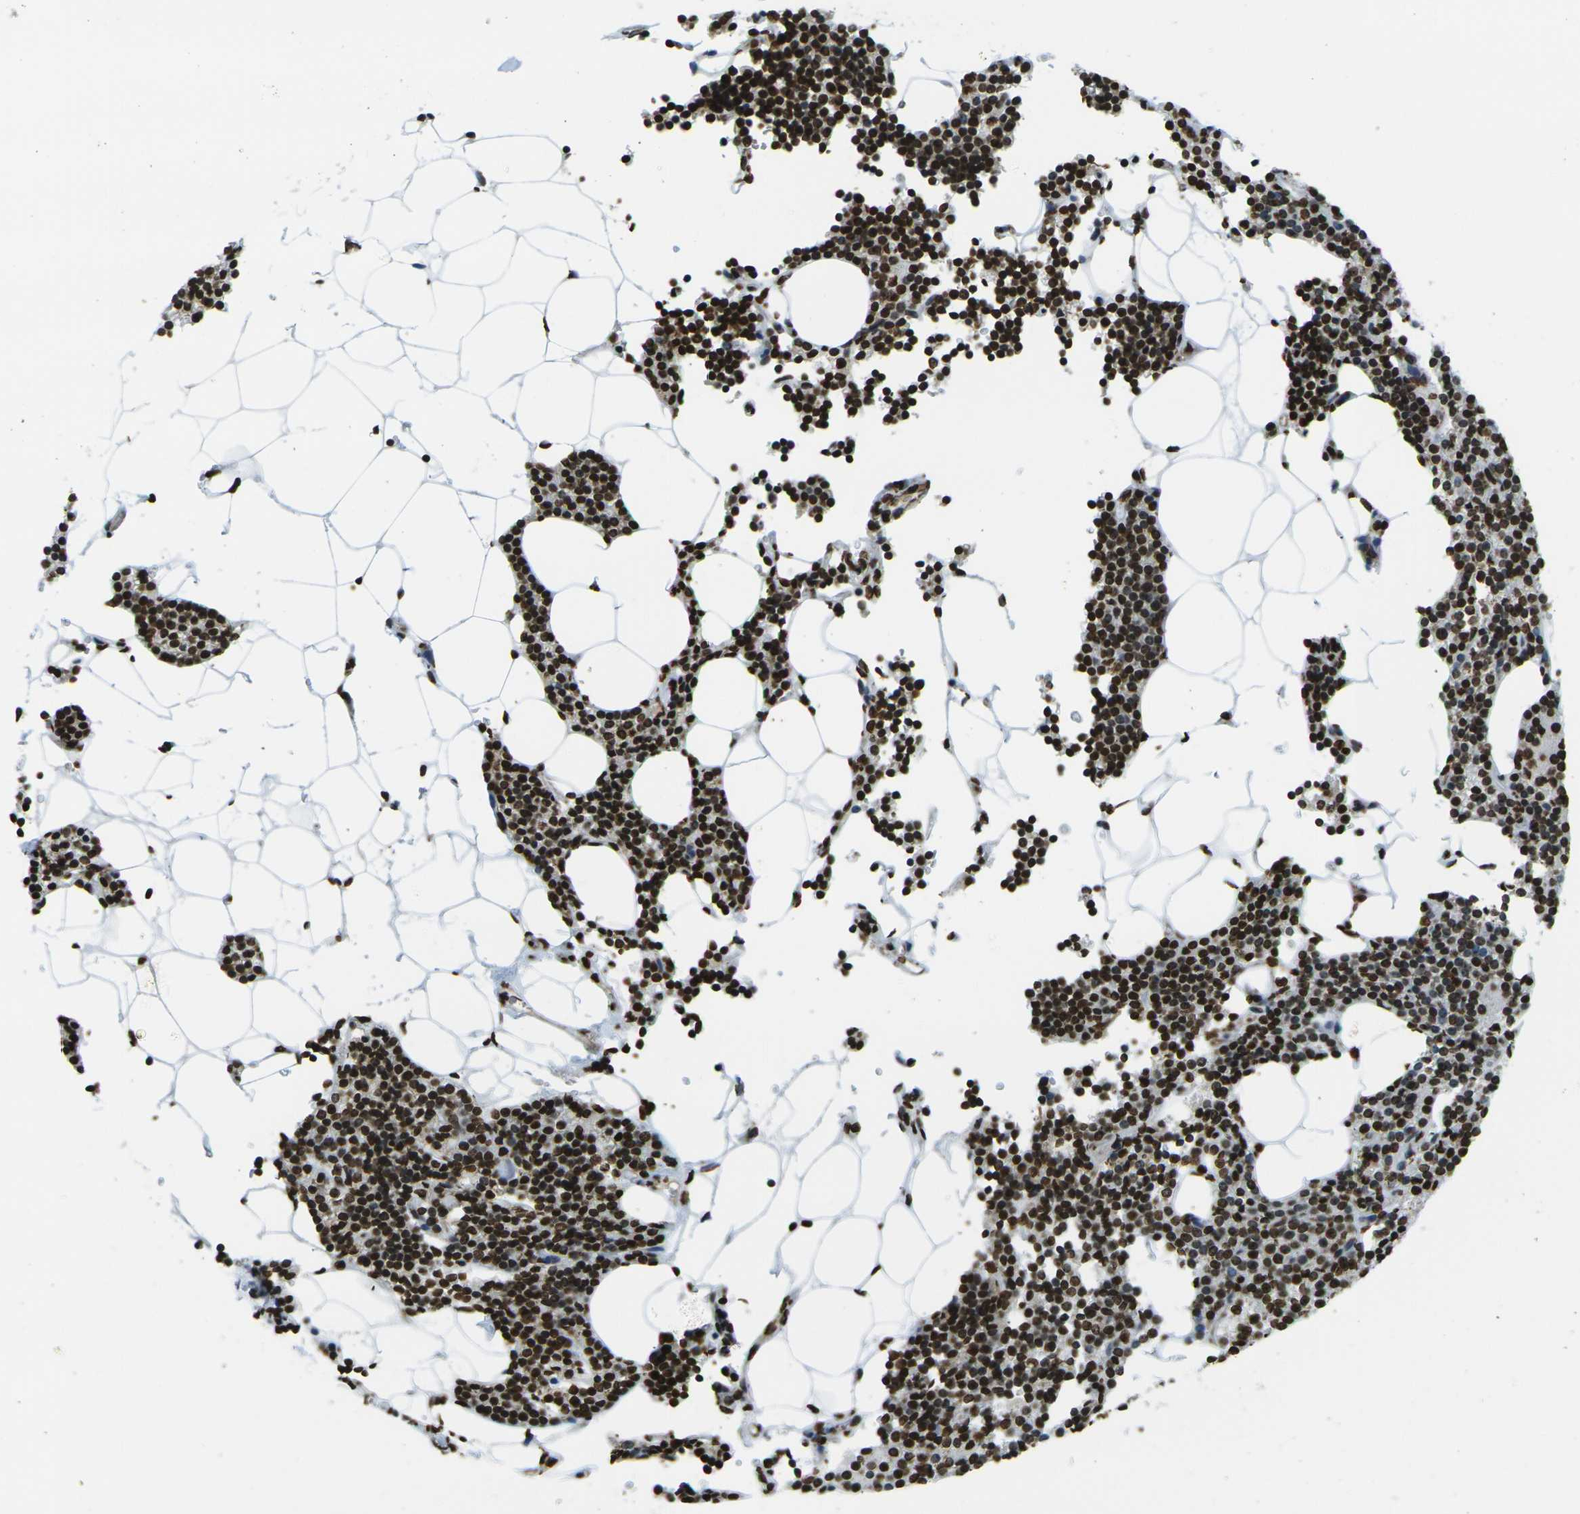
{"staining": {"intensity": "strong", "quantity": ">75%", "location": "nuclear"}, "tissue": "parathyroid gland", "cell_type": "Glandular cells", "image_type": "normal", "snomed": [{"axis": "morphology", "description": "Normal tissue, NOS"}, {"axis": "morphology", "description": "Adenoma, NOS"}, {"axis": "topography", "description": "Parathyroid gland"}], "caption": "A brown stain highlights strong nuclear positivity of a protein in glandular cells of benign human parathyroid gland. The staining was performed using DAB, with brown indicating positive protein expression. Nuclei are stained blue with hematoxylin.", "gene": "H1", "patient": {"sex": "female", "age": 70}}